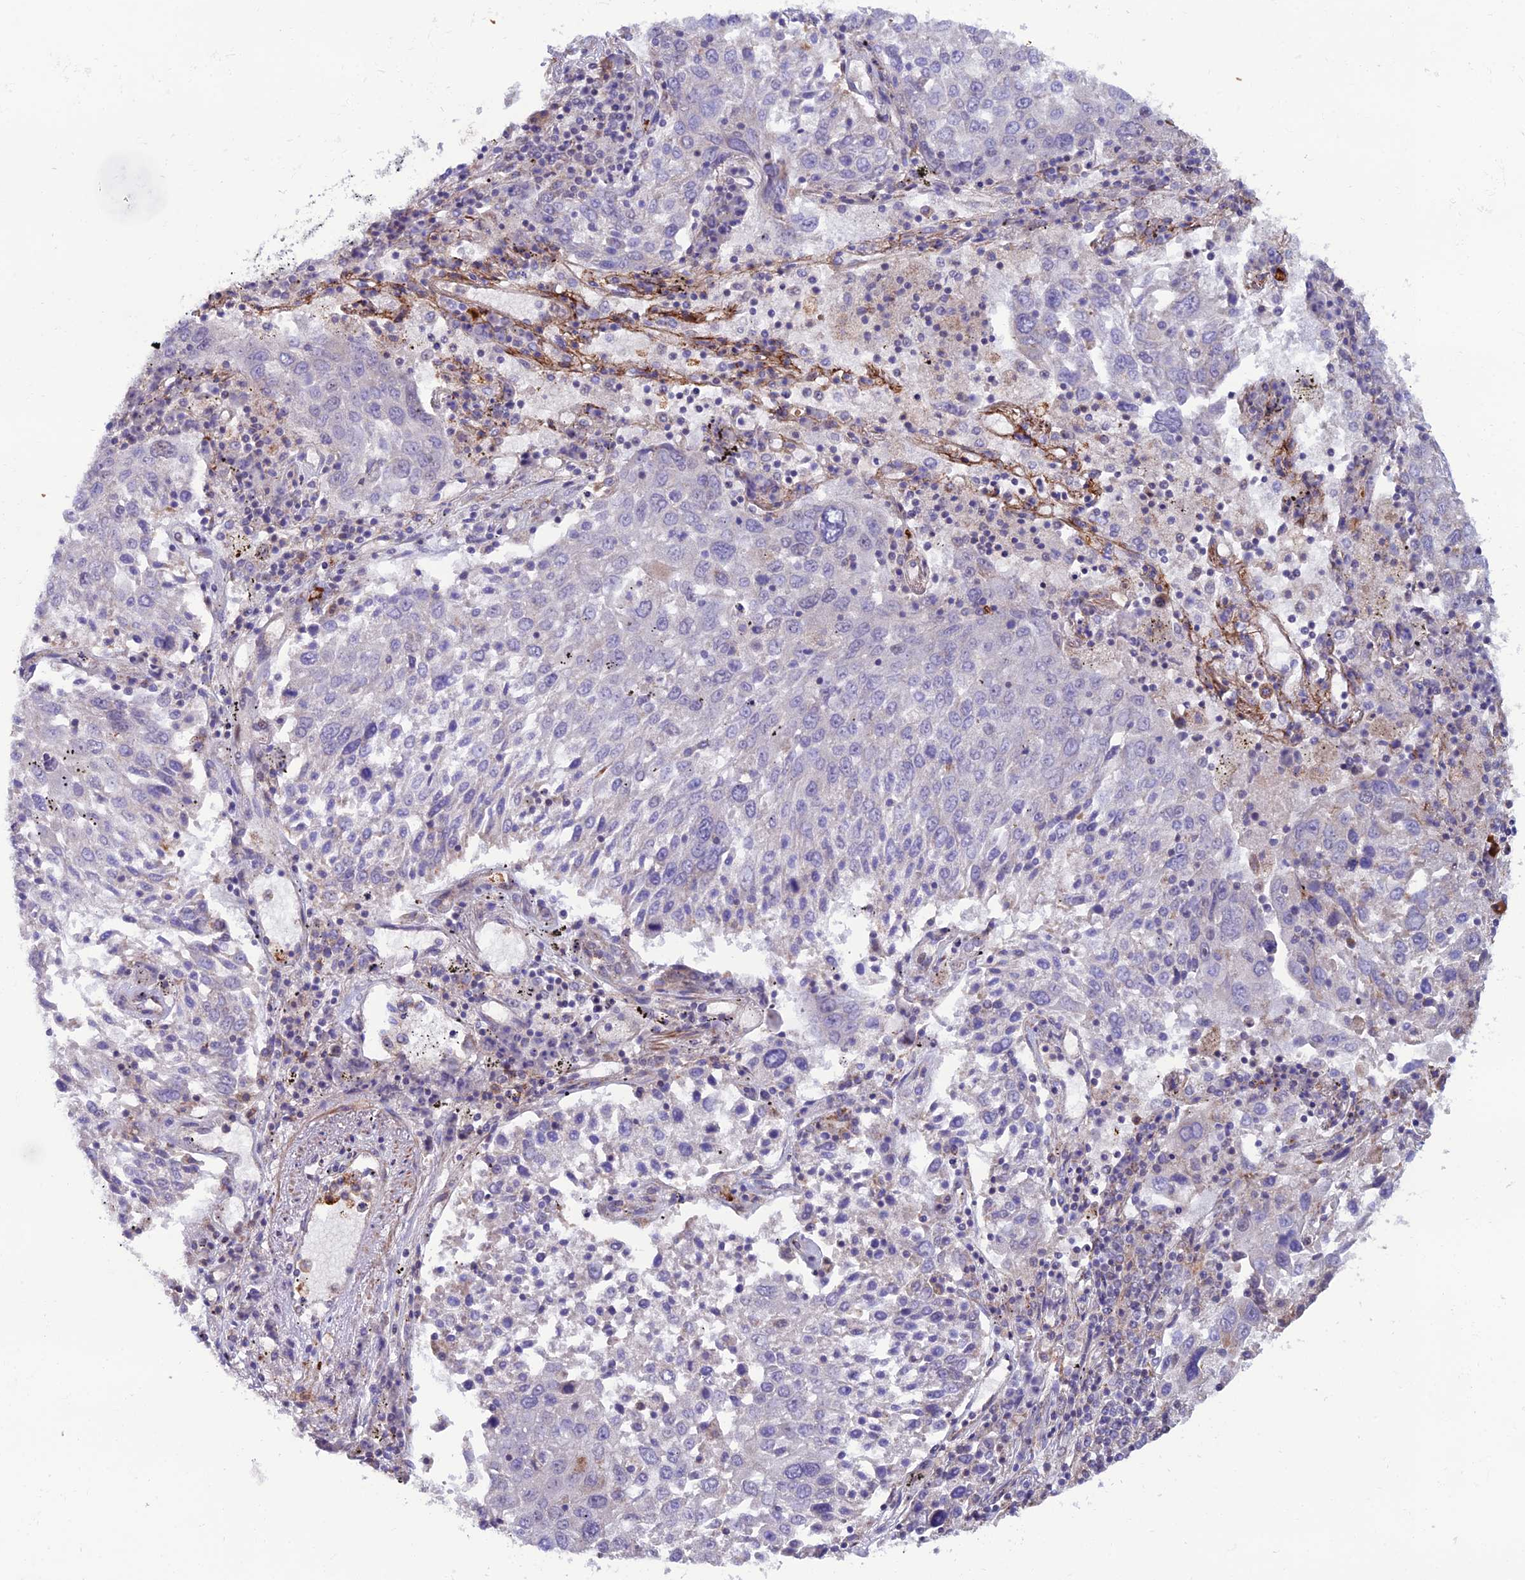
{"staining": {"intensity": "negative", "quantity": "none", "location": "none"}, "tissue": "lung cancer", "cell_type": "Tumor cells", "image_type": "cancer", "snomed": [{"axis": "morphology", "description": "Squamous cell carcinoma, NOS"}, {"axis": "topography", "description": "Lung"}], "caption": "Squamous cell carcinoma (lung) stained for a protein using IHC demonstrates no expression tumor cells.", "gene": "COL6A6", "patient": {"sex": "male", "age": 65}}